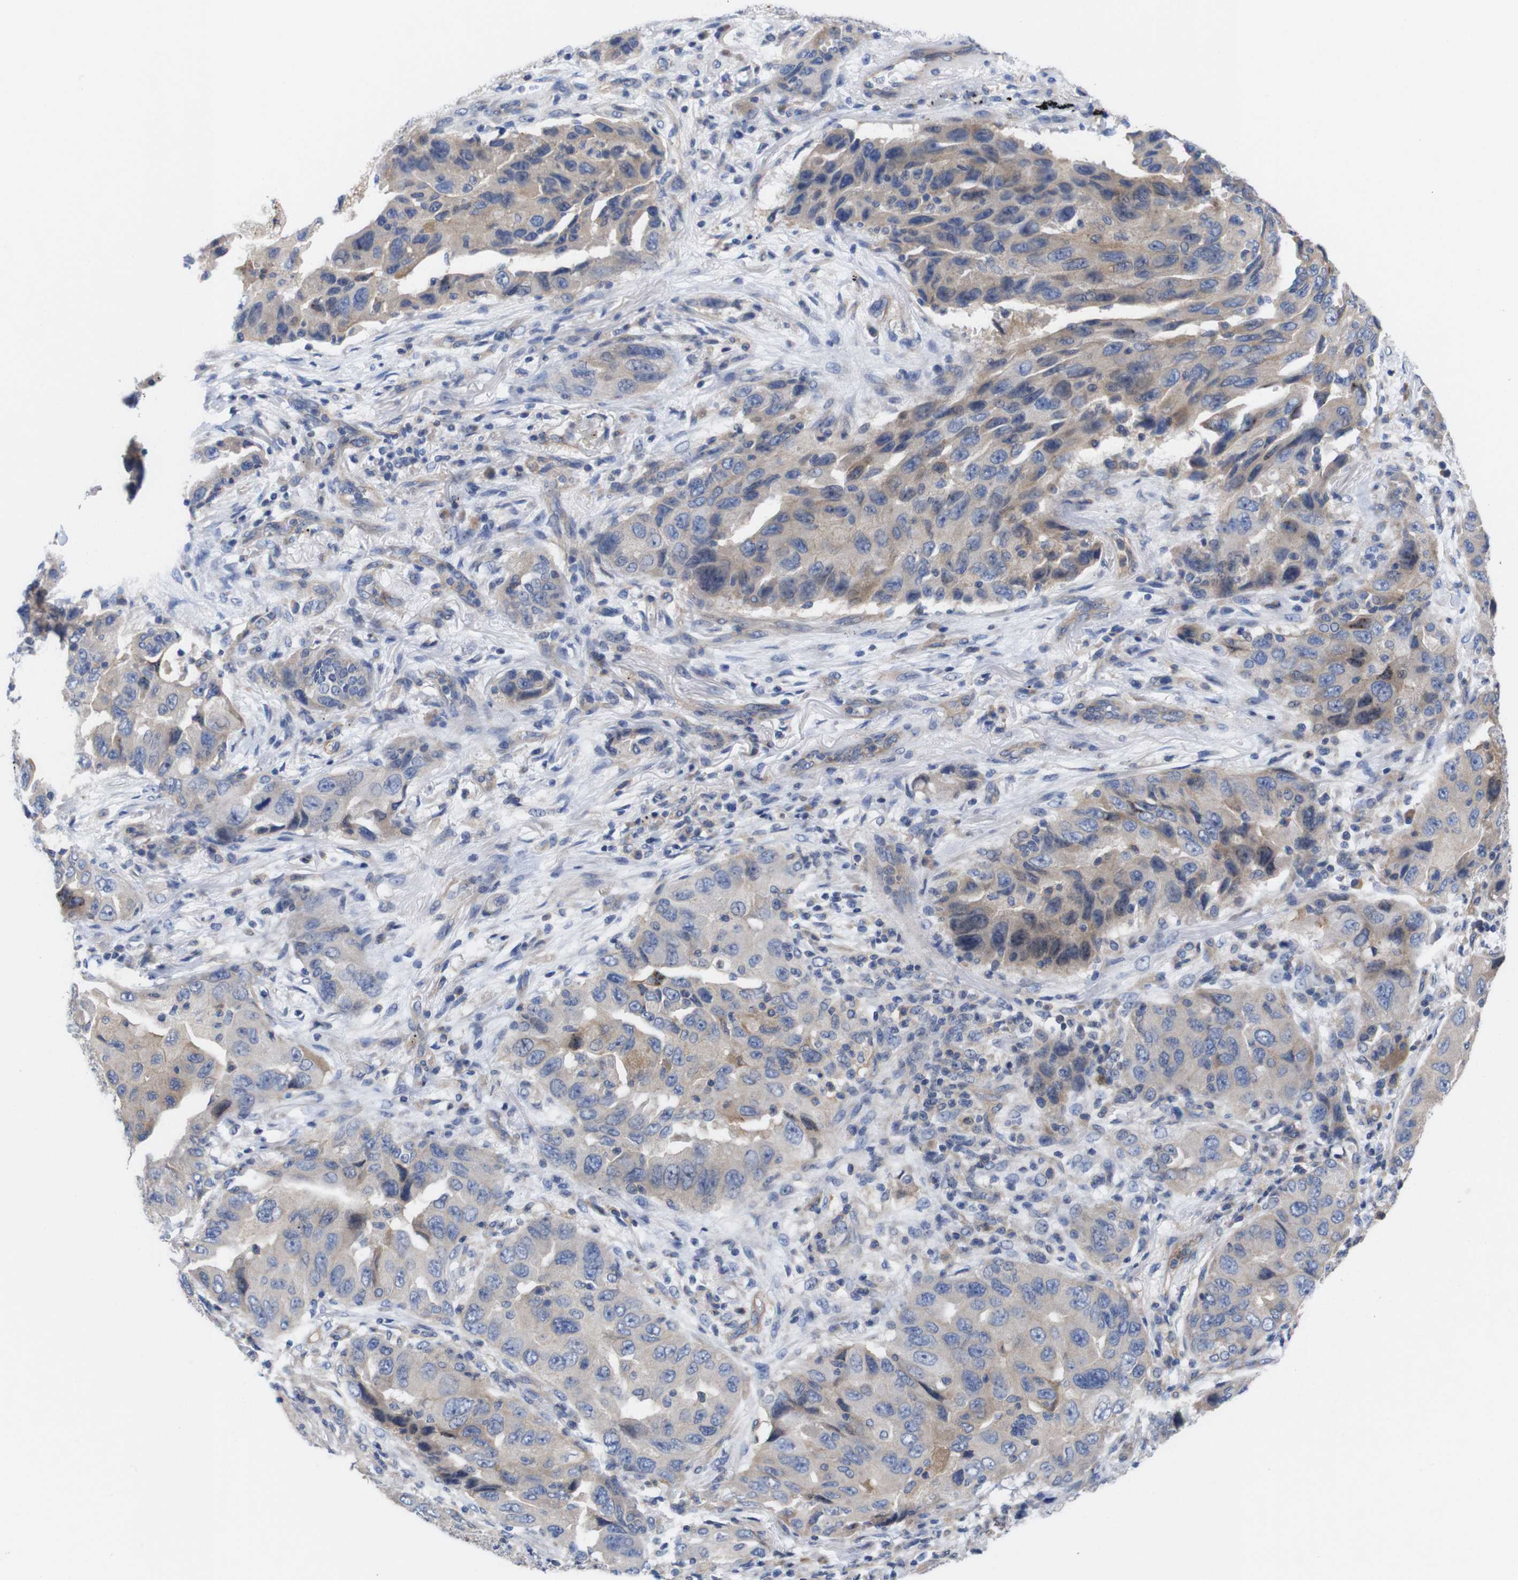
{"staining": {"intensity": "weak", "quantity": "25%-75%", "location": "cytoplasmic/membranous"}, "tissue": "lung cancer", "cell_type": "Tumor cells", "image_type": "cancer", "snomed": [{"axis": "morphology", "description": "Adenocarcinoma, NOS"}, {"axis": "topography", "description": "Lung"}], "caption": "A histopathology image of human lung cancer stained for a protein exhibits weak cytoplasmic/membranous brown staining in tumor cells.", "gene": "USH1C", "patient": {"sex": "female", "age": 65}}